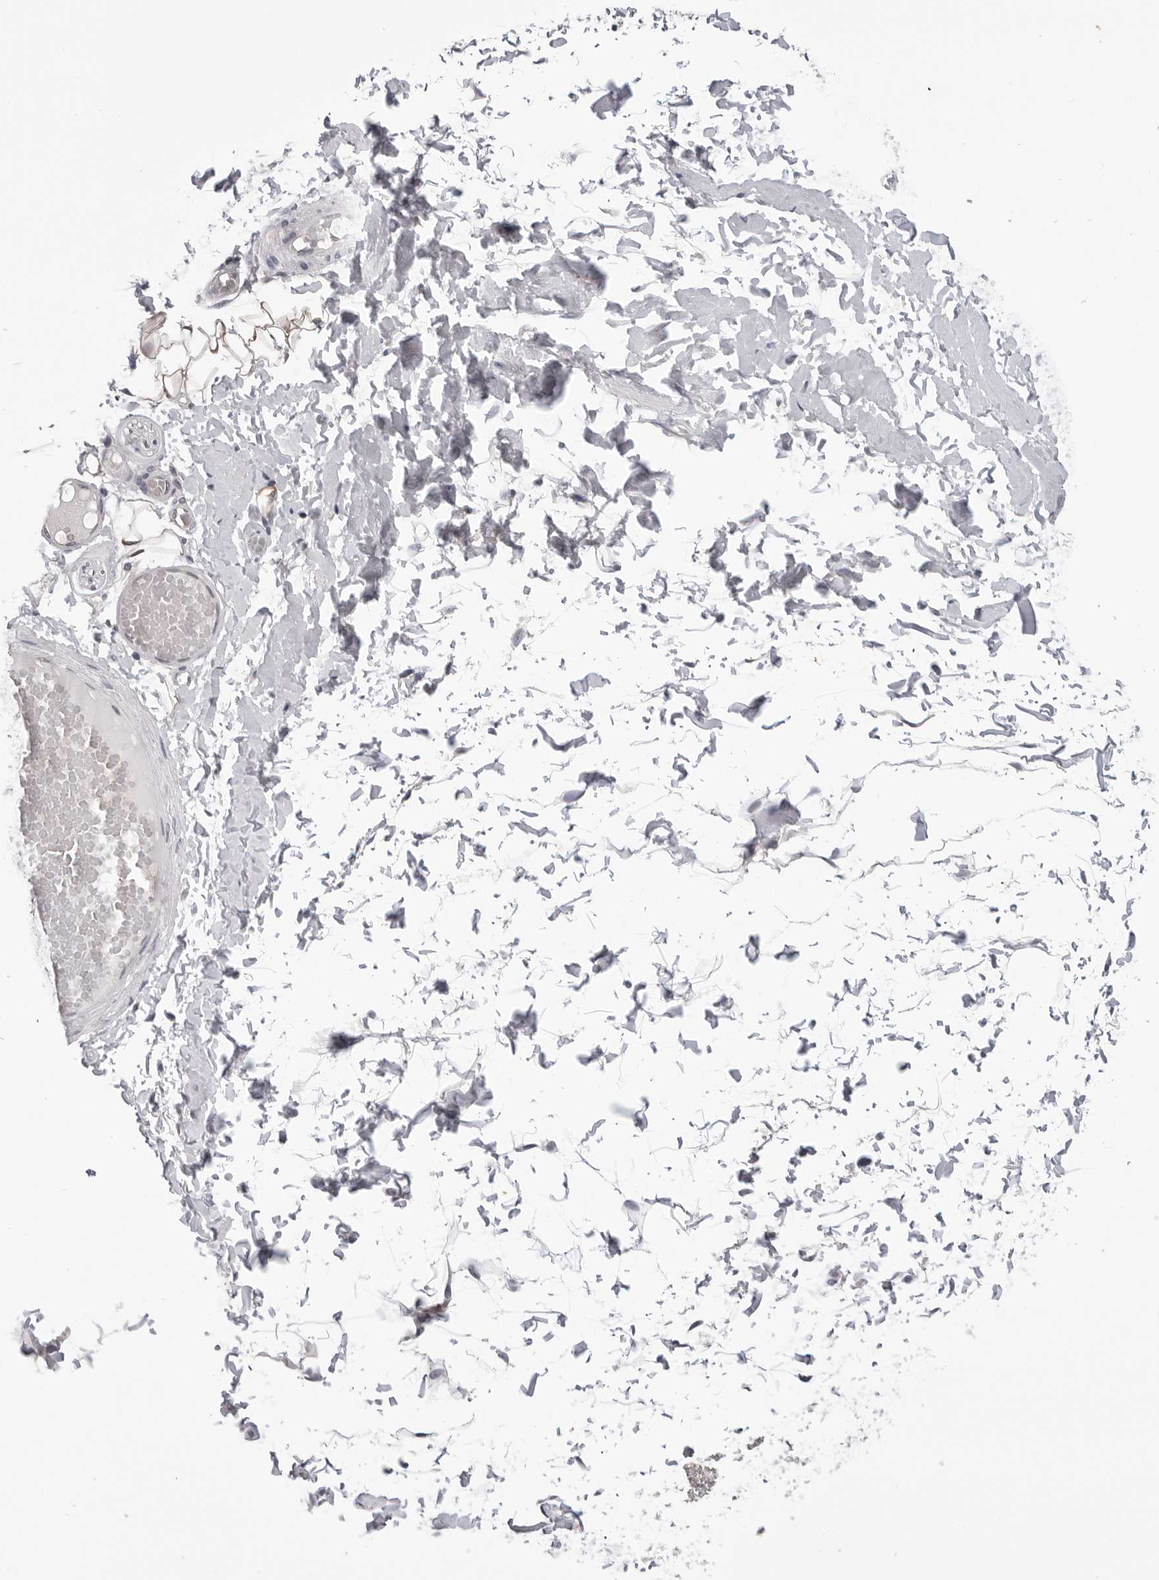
{"staining": {"intensity": "negative", "quantity": "none", "location": "none"}, "tissue": "adipose tissue", "cell_type": "Adipocytes", "image_type": "normal", "snomed": [{"axis": "morphology", "description": "Normal tissue, NOS"}, {"axis": "topography", "description": "Adipose tissue"}, {"axis": "topography", "description": "Vascular tissue"}, {"axis": "topography", "description": "Peripheral nerve tissue"}], "caption": "This is an immunohistochemistry (IHC) image of benign adipose tissue. There is no expression in adipocytes.", "gene": "CDK20", "patient": {"sex": "male", "age": 25}}